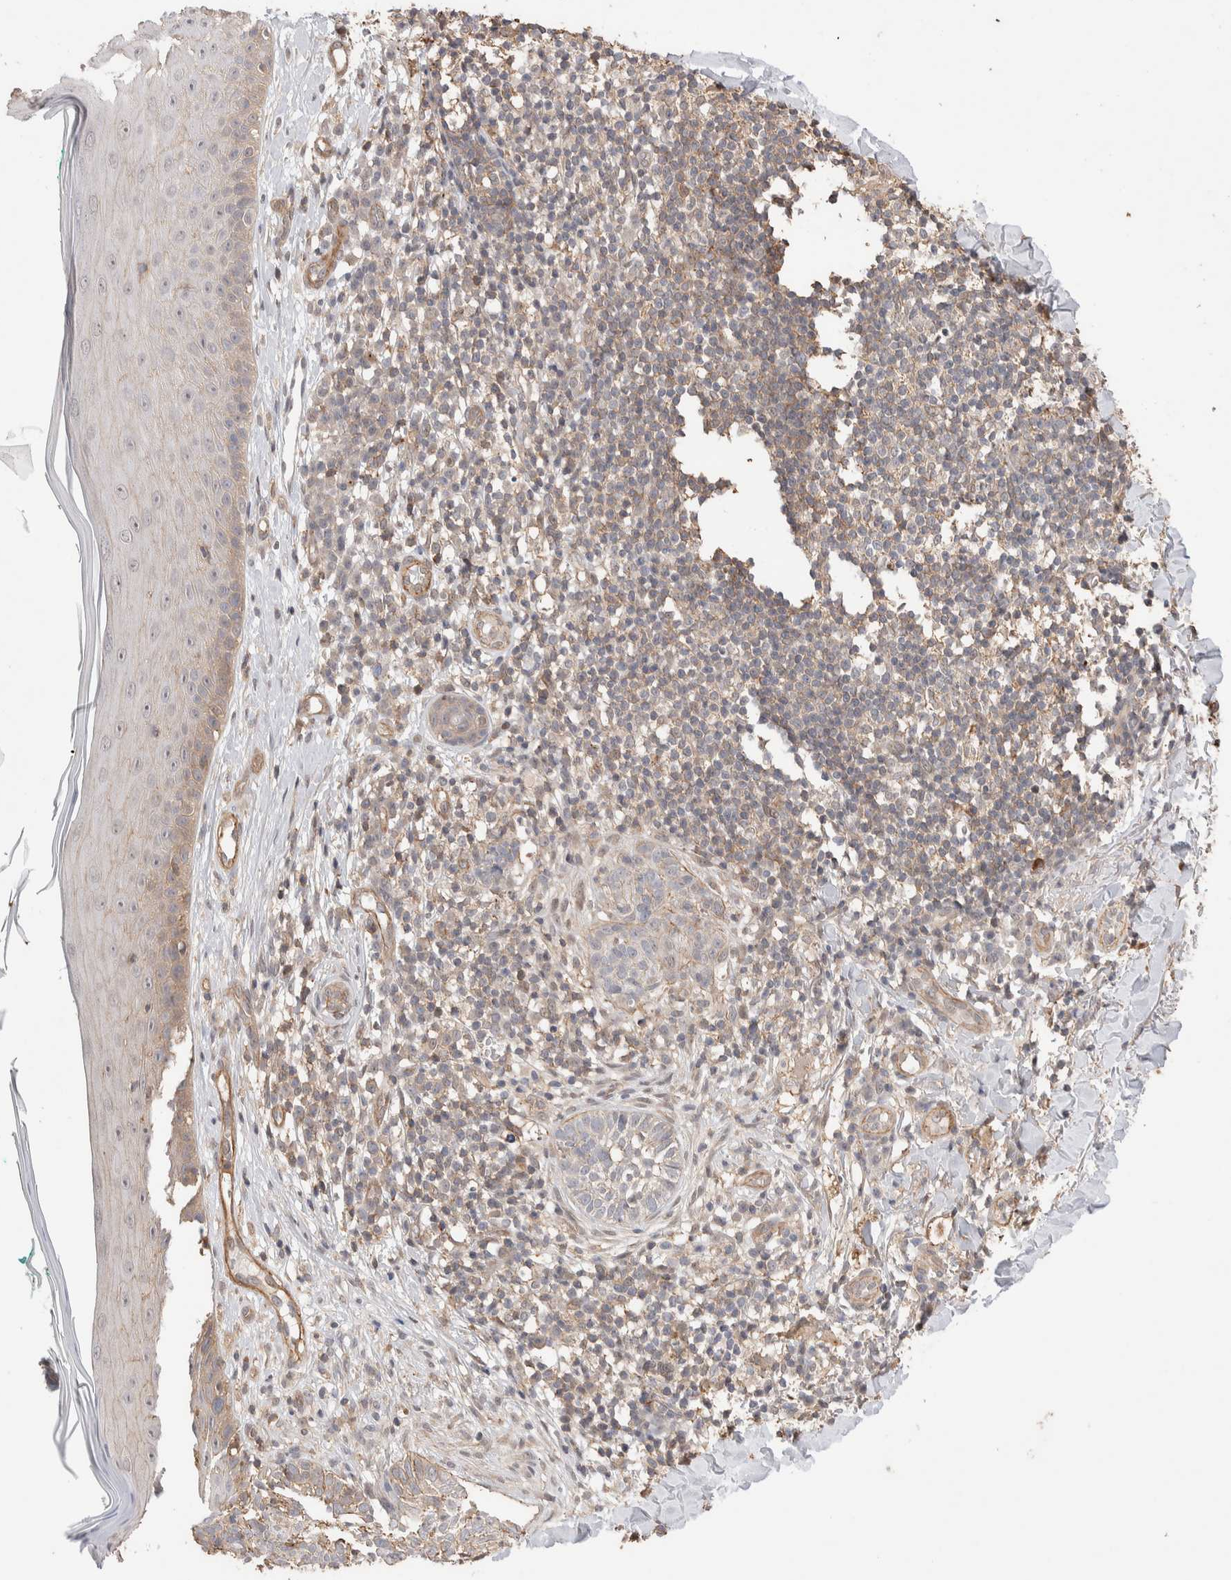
{"staining": {"intensity": "weak", "quantity": "<25%", "location": "cytoplasmic/membranous"}, "tissue": "skin cancer", "cell_type": "Tumor cells", "image_type": "cancer", "snomed": [{"axis": "morphology", "description": "Normal tissue, NOS"}, {"axis": "morphology", "description": "Basal cell carcinoma"}, {"axis": "topography", "description": "Skin"}], "caption": "High power microscopy image of an immunohistochemistry micrograph of basal cell carcinoma (skin), revealing no significant staining in tumor cells.", "gene": "ZNF704", "patient": {"sex": "male", "age": 67}}